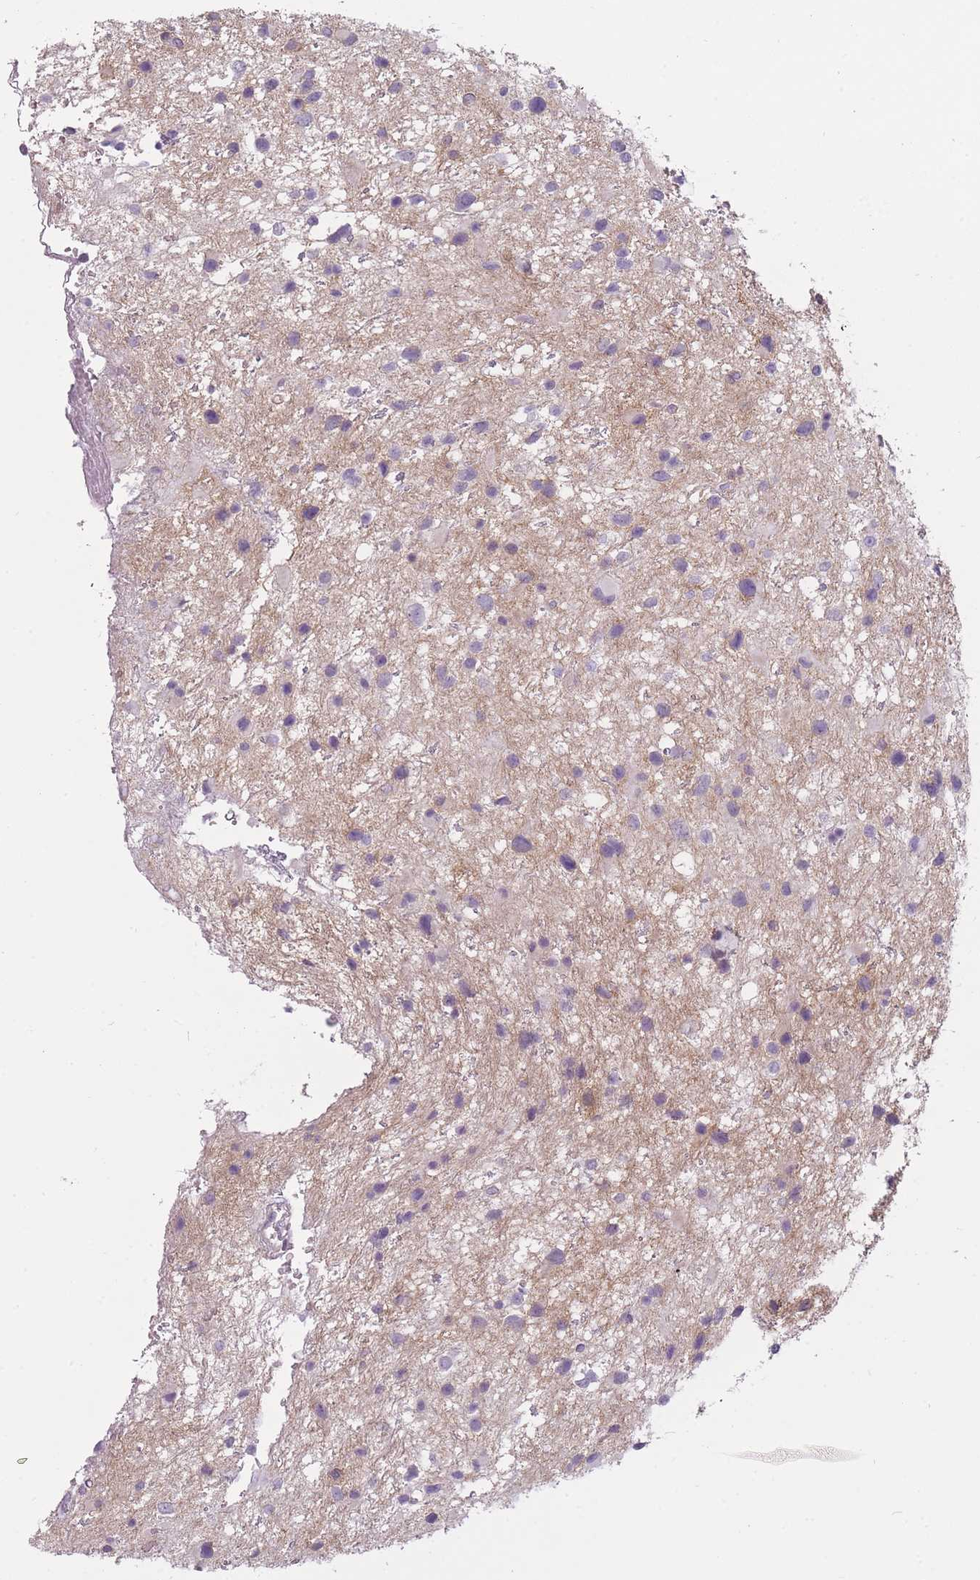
{"staining": {"intensity": "negative", "quantity": "none", "location": "none"}, "tissue": "glioma", "cell_type": "Tumor cells", "image_type": "cancer", "snomed": [{"axis": "morphology", "description": "Glioma, malignant, Low grade"}, {"axis": "topography", "description": "Brain"}], "caption": "Immunohistochemical staining of glioma displays no significant expression in tumor cells.", "gene": "PGRMC2", "patient": {"sex": "female", "age": 32}}